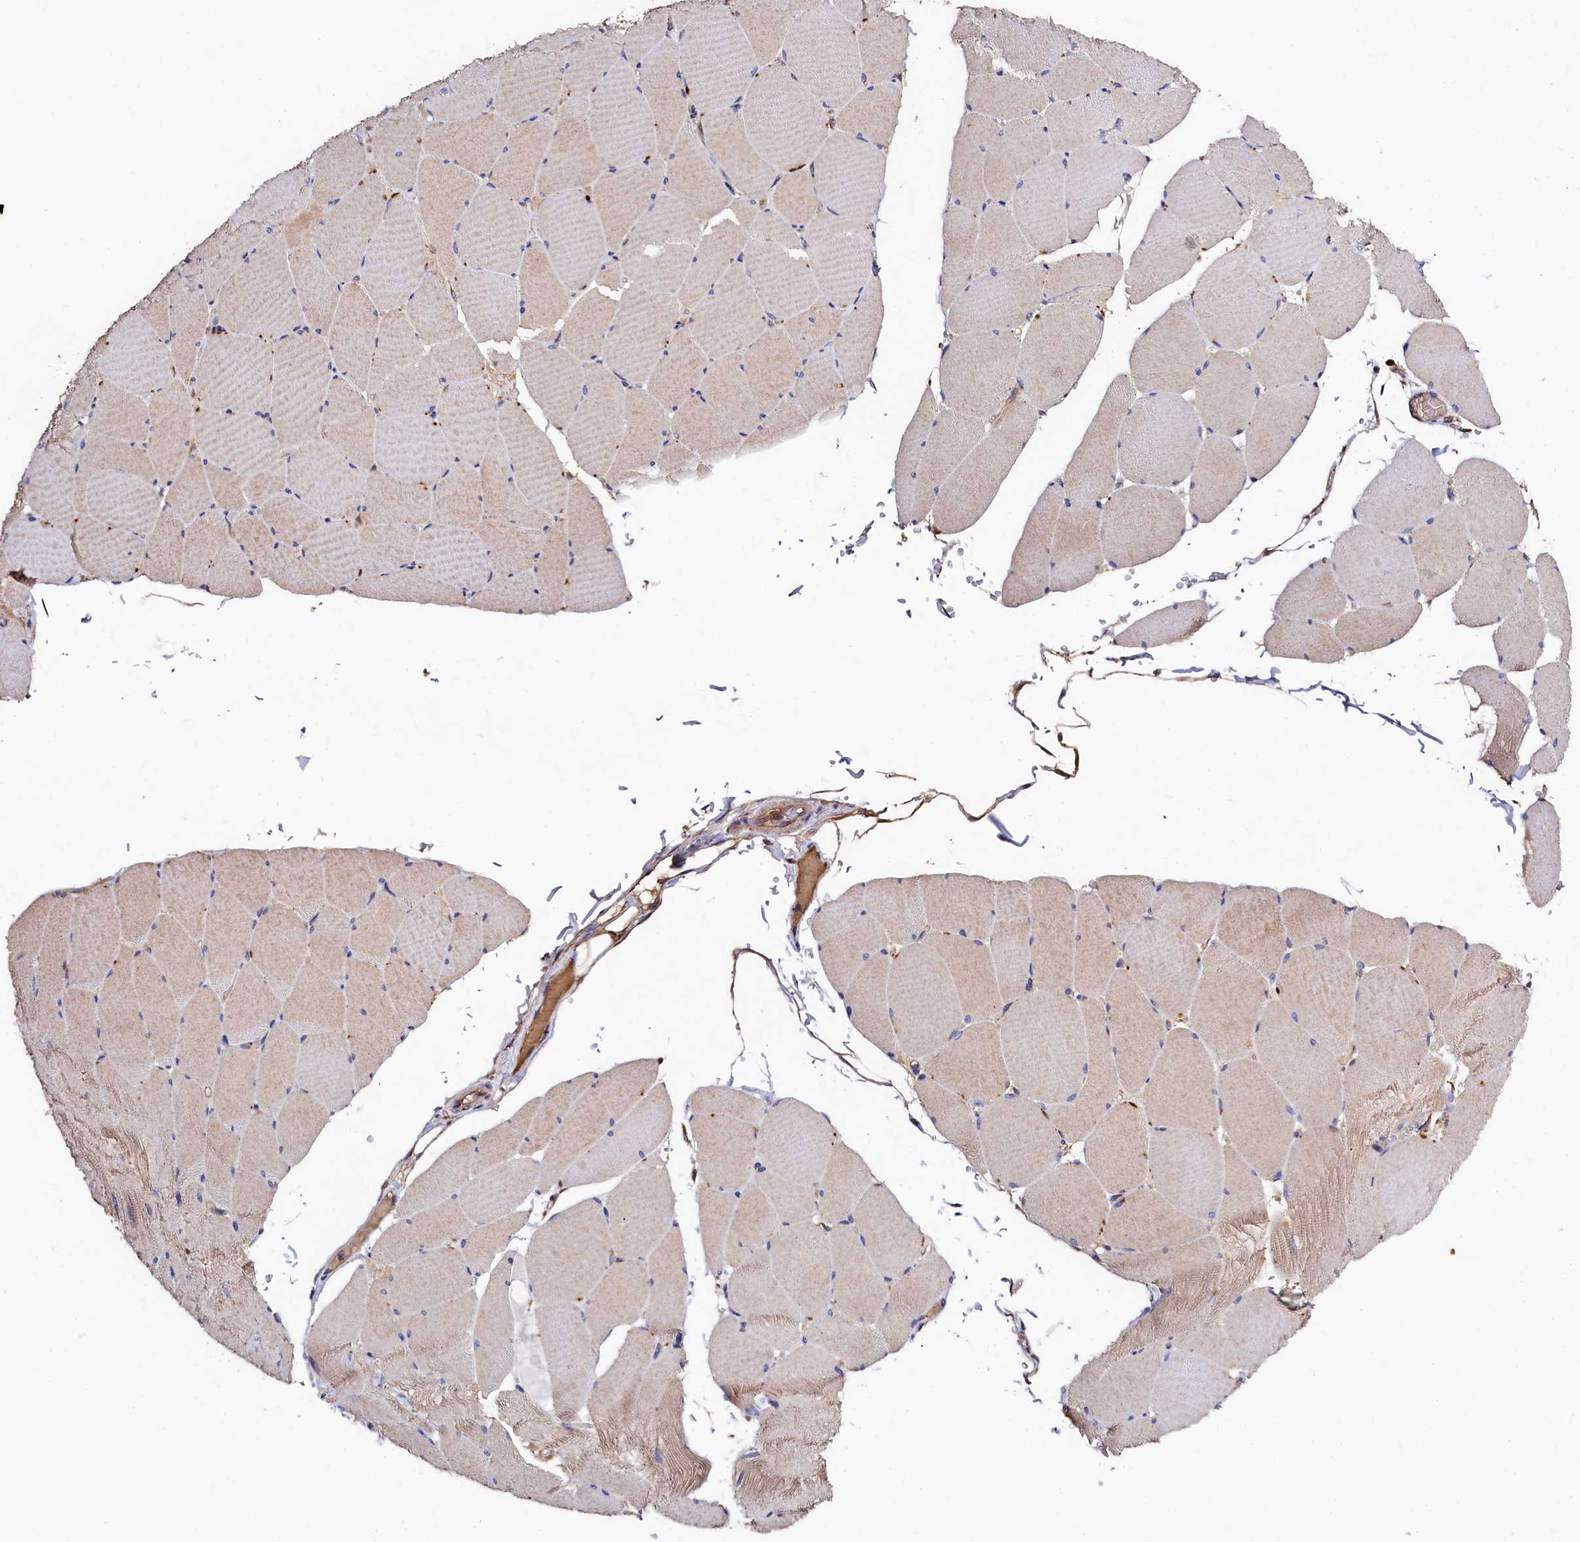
{"staining": {"intensity": "moderate", "quantity": ">75%", "location": "cytoplasmic/membranous"}, "tissue": "skeletal muscle", "cell_type": "Myocytes", "image_type": "normal", "snomed": [{"axis": "morphology", "description": "Normal tissue, NOS"}, {"axis": "topography", "description": "Skeletal muscle"}, {"axis": "topography", "description": "Head-Neck"}], "caption": "About >75% of myocytes in benign skeletal muscle display moderate cytoplasmic/membranous protein expression as visualized by brown immunohistochemical staining.", "gene": "TK2", "patient": {"sex": "male", "age": 66}}